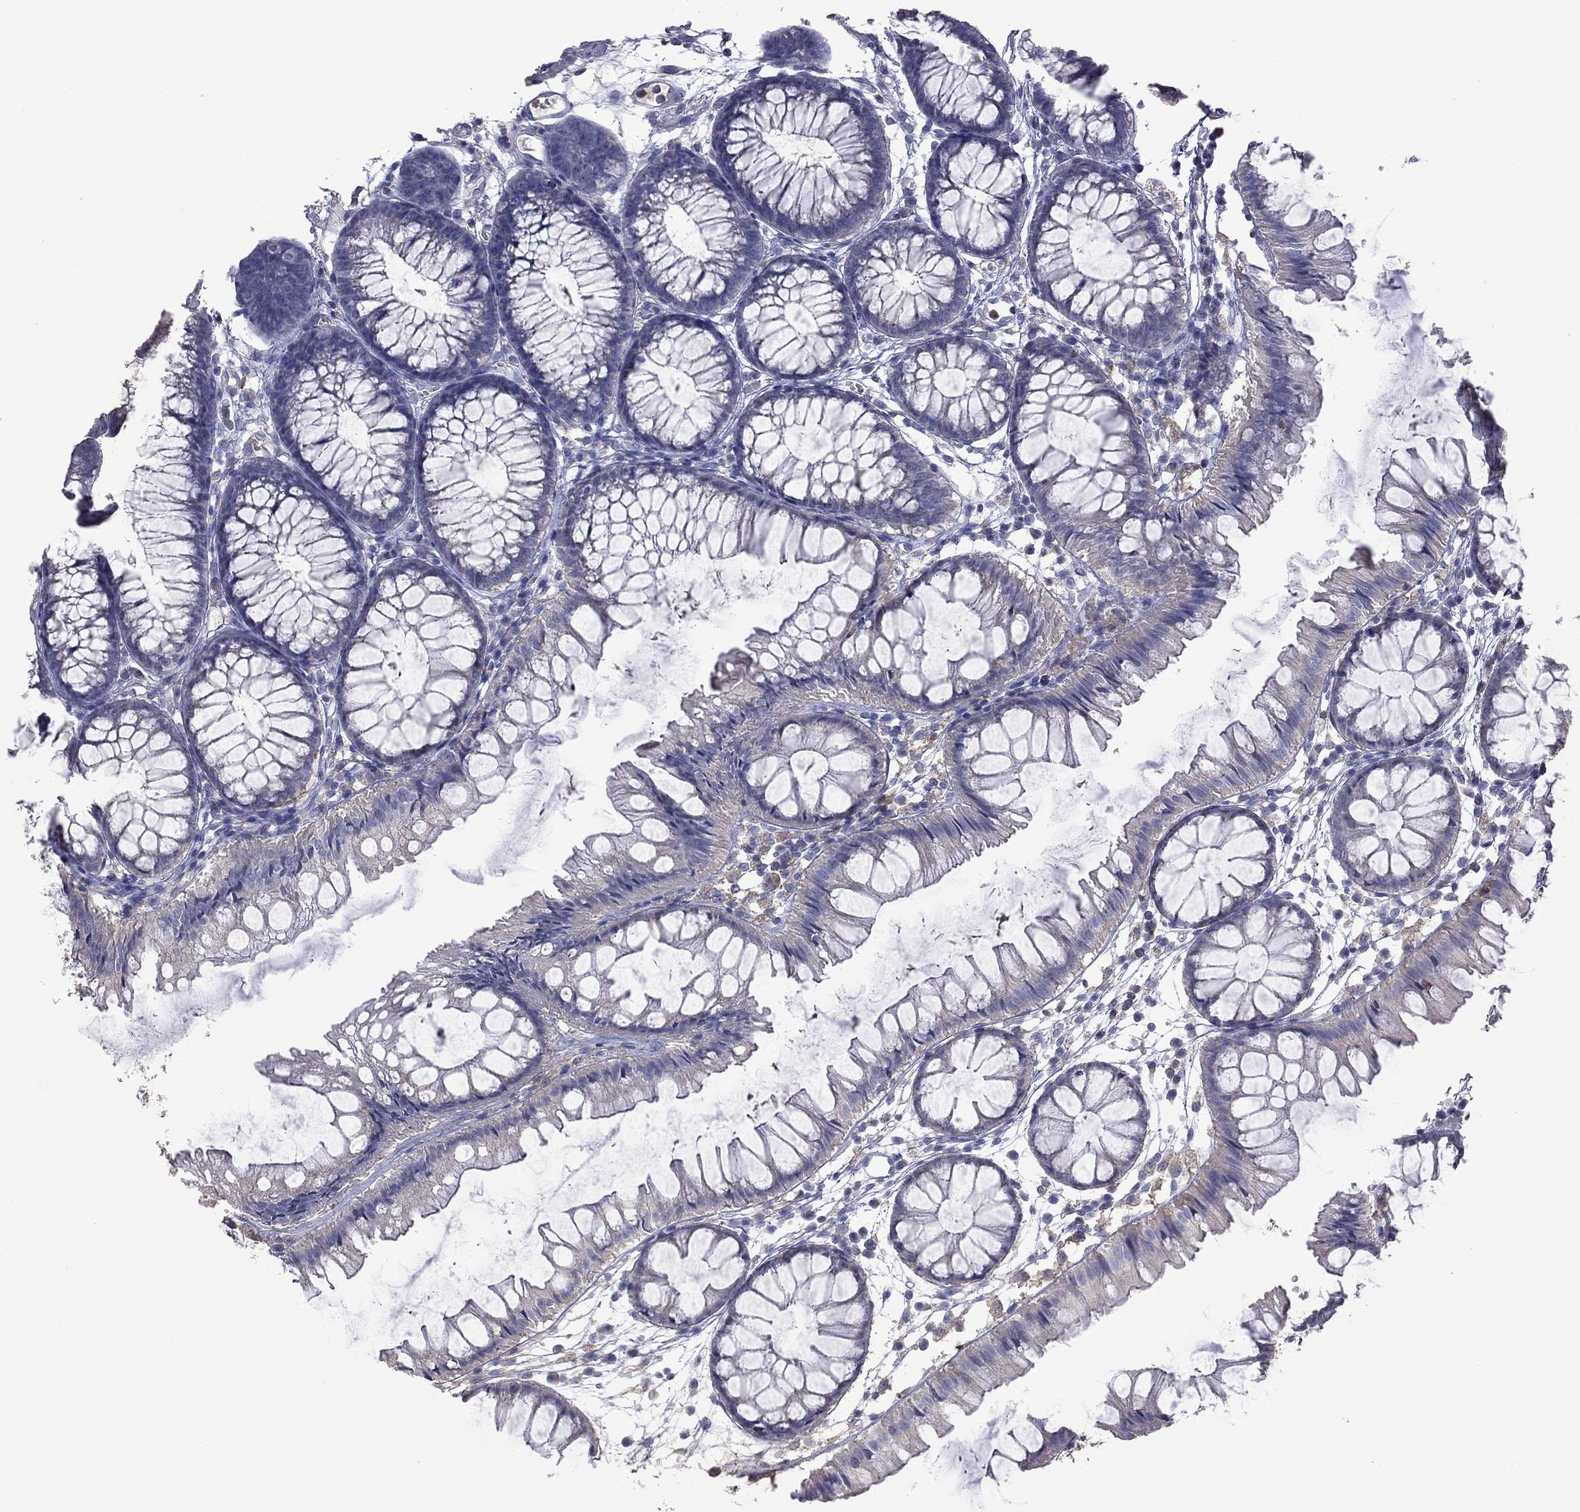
{"staining": {"intensity": "negative", "quantity": "none", "location": "none"}, "tissue": "colon", "cell_type": "Endothelial cells", "image_type": "normal", "snomed": [{"axis": "morphology", "description": "Normal tissue, NOS"}, {"axis": "morphology", "description": "Adenocarcinoma, NOS"}, {"axis": "topography", "description": "Colon"}], "caption": "Endothelial cells show no significant protein staining in normal colon. (DAB (3,3'-diaminobenzidine) IHC, high magnification).", "gene": "ENSG00000288520", "patient": {"sex": "male", "age": 65}}